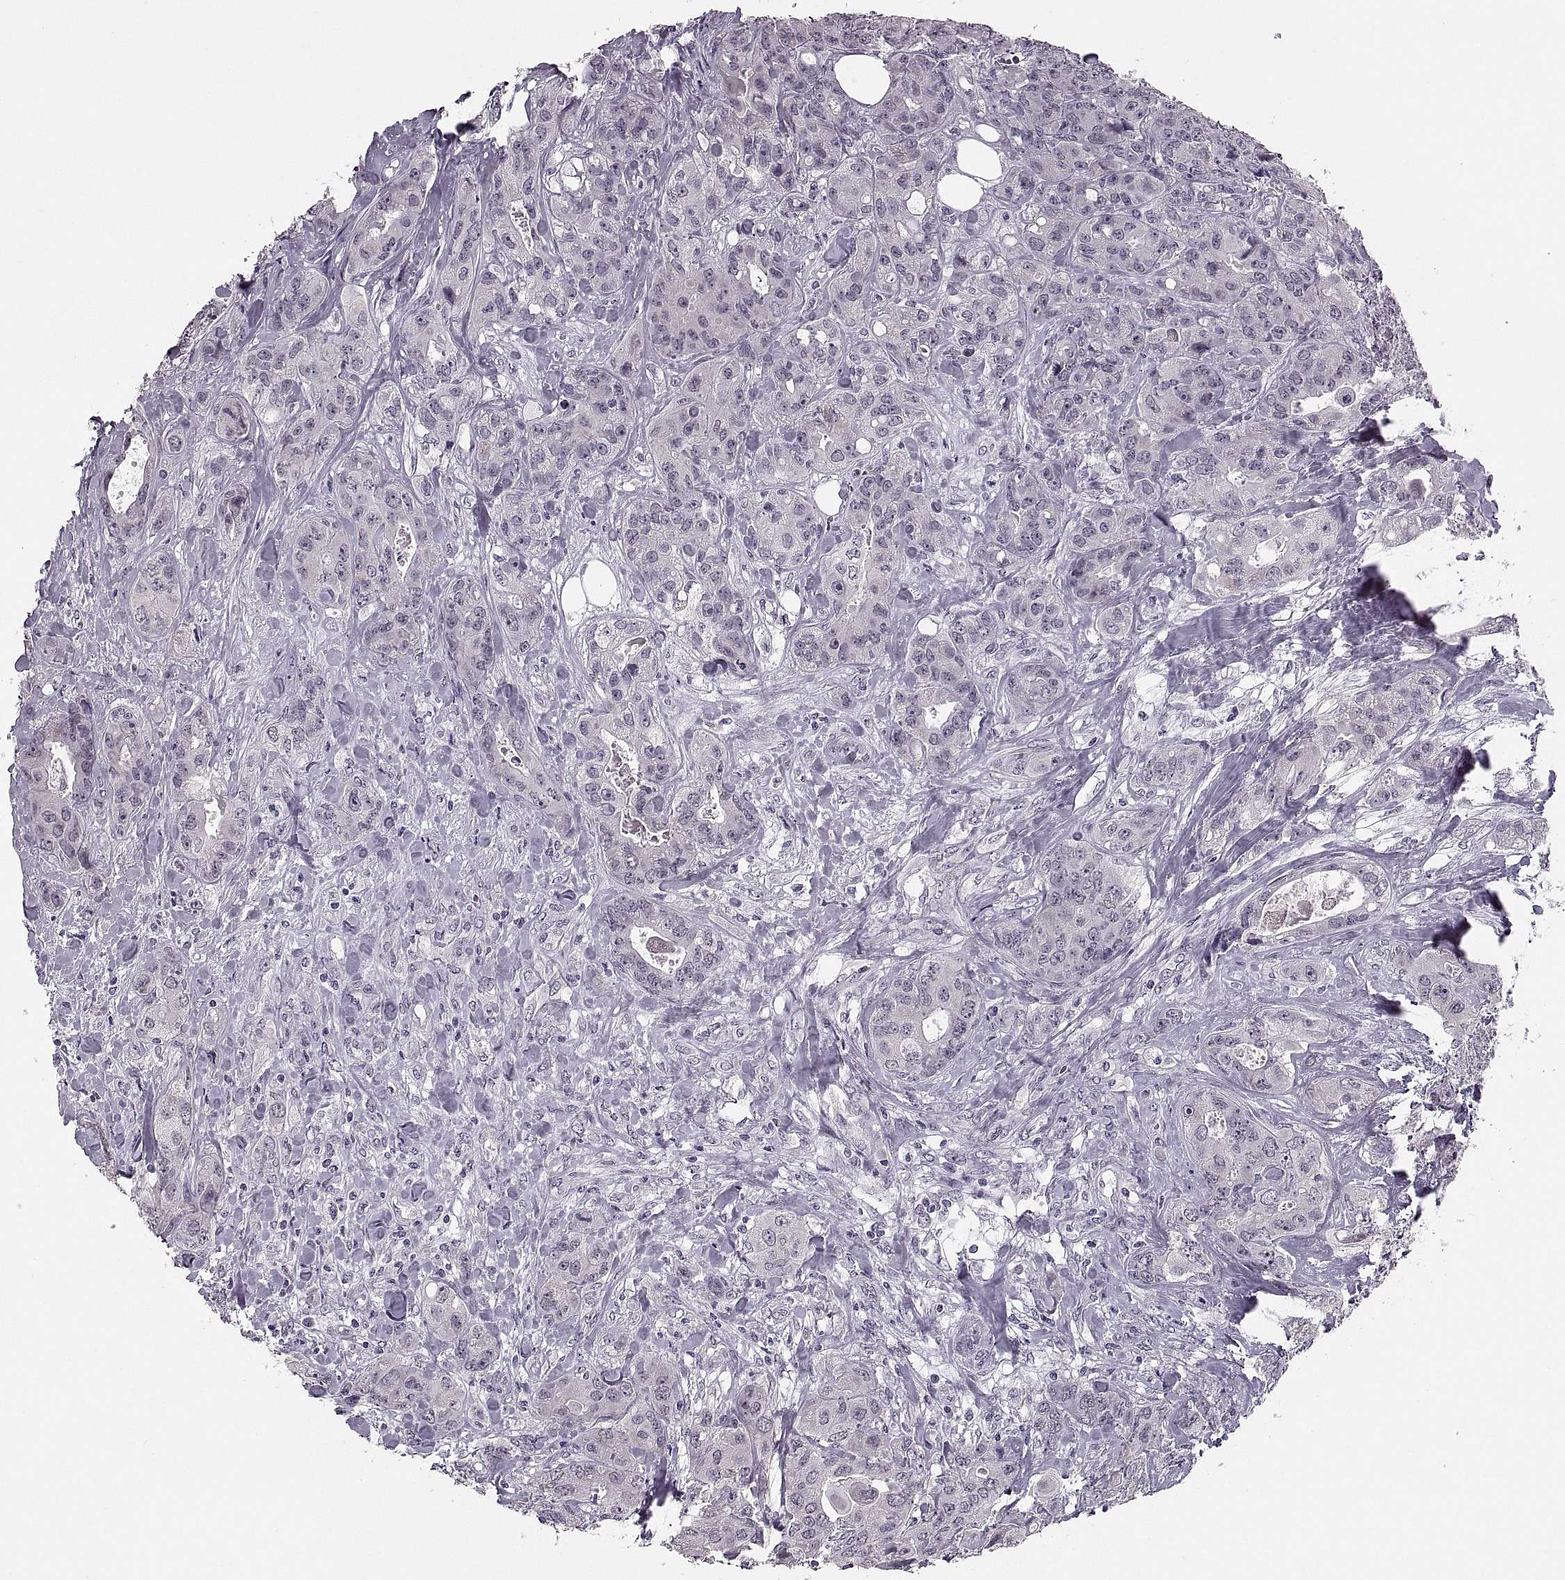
{"staining": {"intensity": "negative", "quantity": "none", "location": "none"}, "tissue": "breast cancer", "cell_type": "Tumor cells", "image_type": "cancer", "snomed": [{"axis": "morphology", "description": "Duct carcinoma"}, {"axis": "topography", "description": "Breast"}], "caption": "Immunohistochemistry of human breast invasive ductal carcinoma demonstrates no staining in tumor cells. (Brightfield microscopy of DAB immunohistochemistry (IHC) at high magnification).", "gene": "PAGE5", "patient": {"sex": "female", "age": 43}}